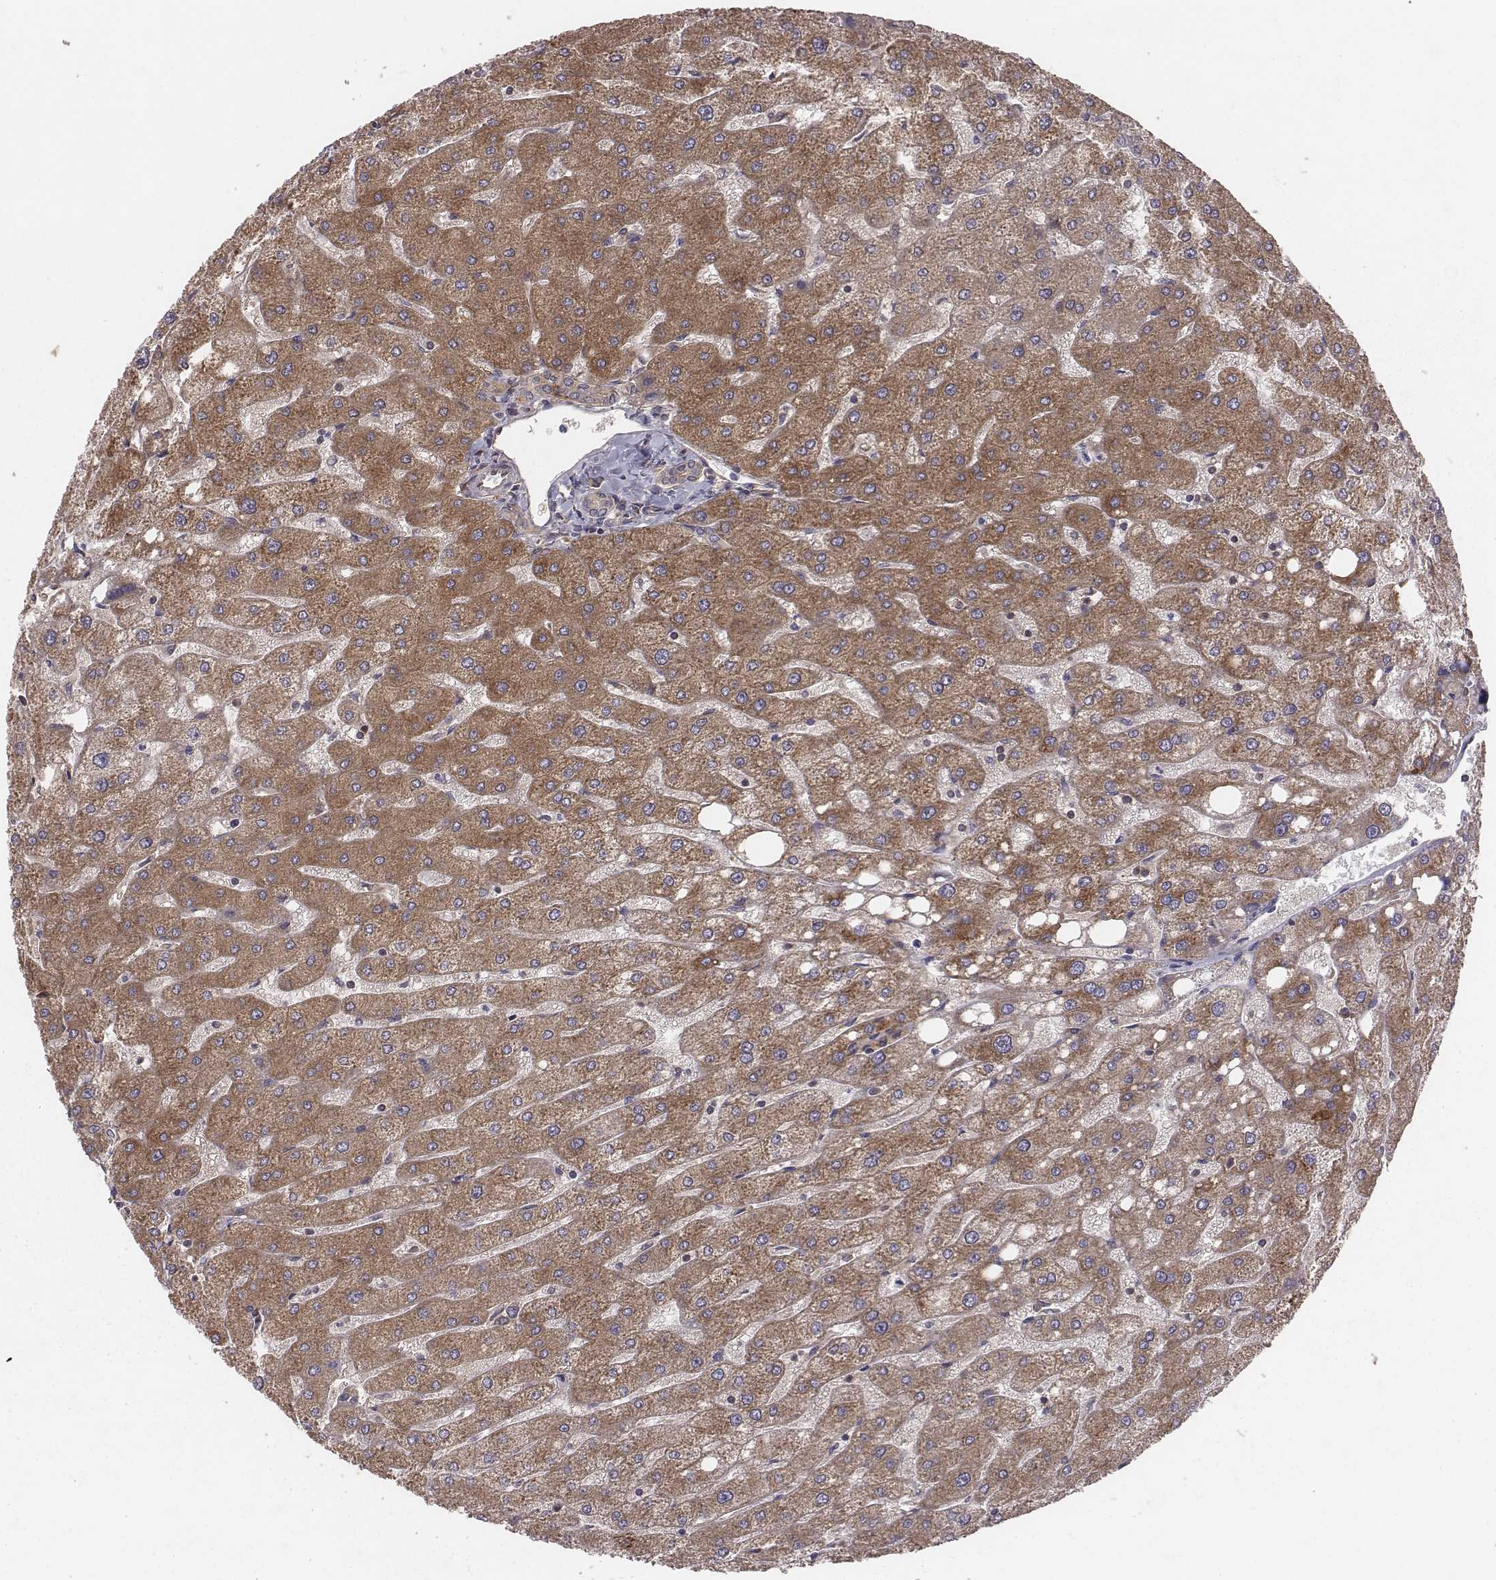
{"staining": {"intensity": "strong", "quantity": "<25%", "location": "cytoplasmic/membranous"}, "tissue": "liver", "cell_type": "Cholangiocytes", "image_type": "normal", "snomed": [{"axis": "morphology", "description": "Normal tissue, NOS"}, {"axis": "topography", "description": "Liver"}], "caption": "Benign liver was stained to show a protein in brown. There is medium levels of strong cytoplasmic/membranous expression in approximately <25% of cholangiocytes. (brown staining indicates protein expression, while blue staining denotes nuclei).", "gene": "TXLNA", "patient": {"sex": "male", "age": 67}}